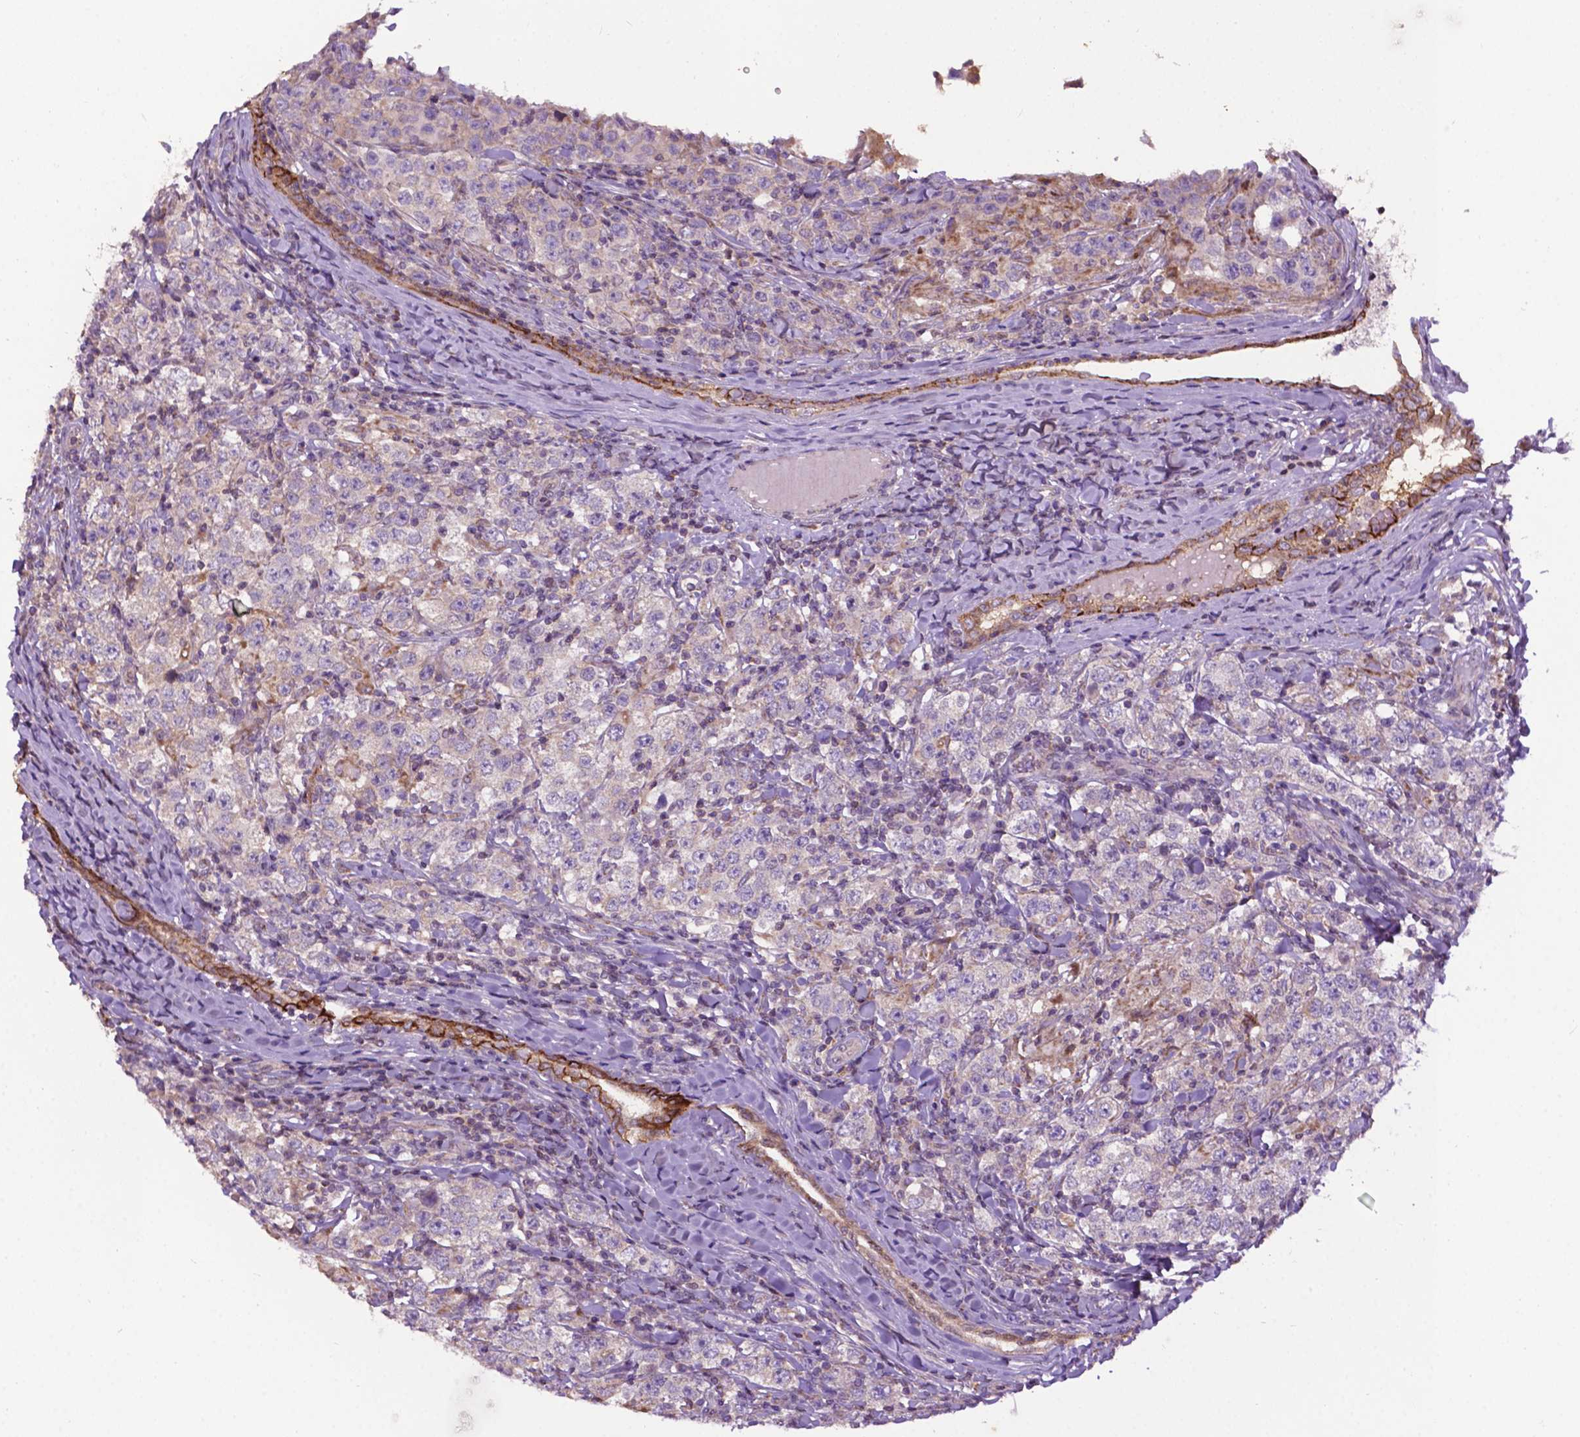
{"staining": {"intensity": "negative", "quantity": "none", "location": "none"}, "tissue": "testis cancer", "cell_type": "Tumor cells", "image_type": "cancer", "snomed": [{"axis": "morphology", "description": "Seminoma, NOS"}, {"axis": "morphology", "description": "Carcinoma, Embryonal, NOS"}, {"axis": "topography", "description": "Testis"}], "caption": "Testis seminoma stained for a protein using immunohistochemistry shows no expression tumor cells.", "gene": "SPNS2", "patient": {"sex": "male", "age": 41}}